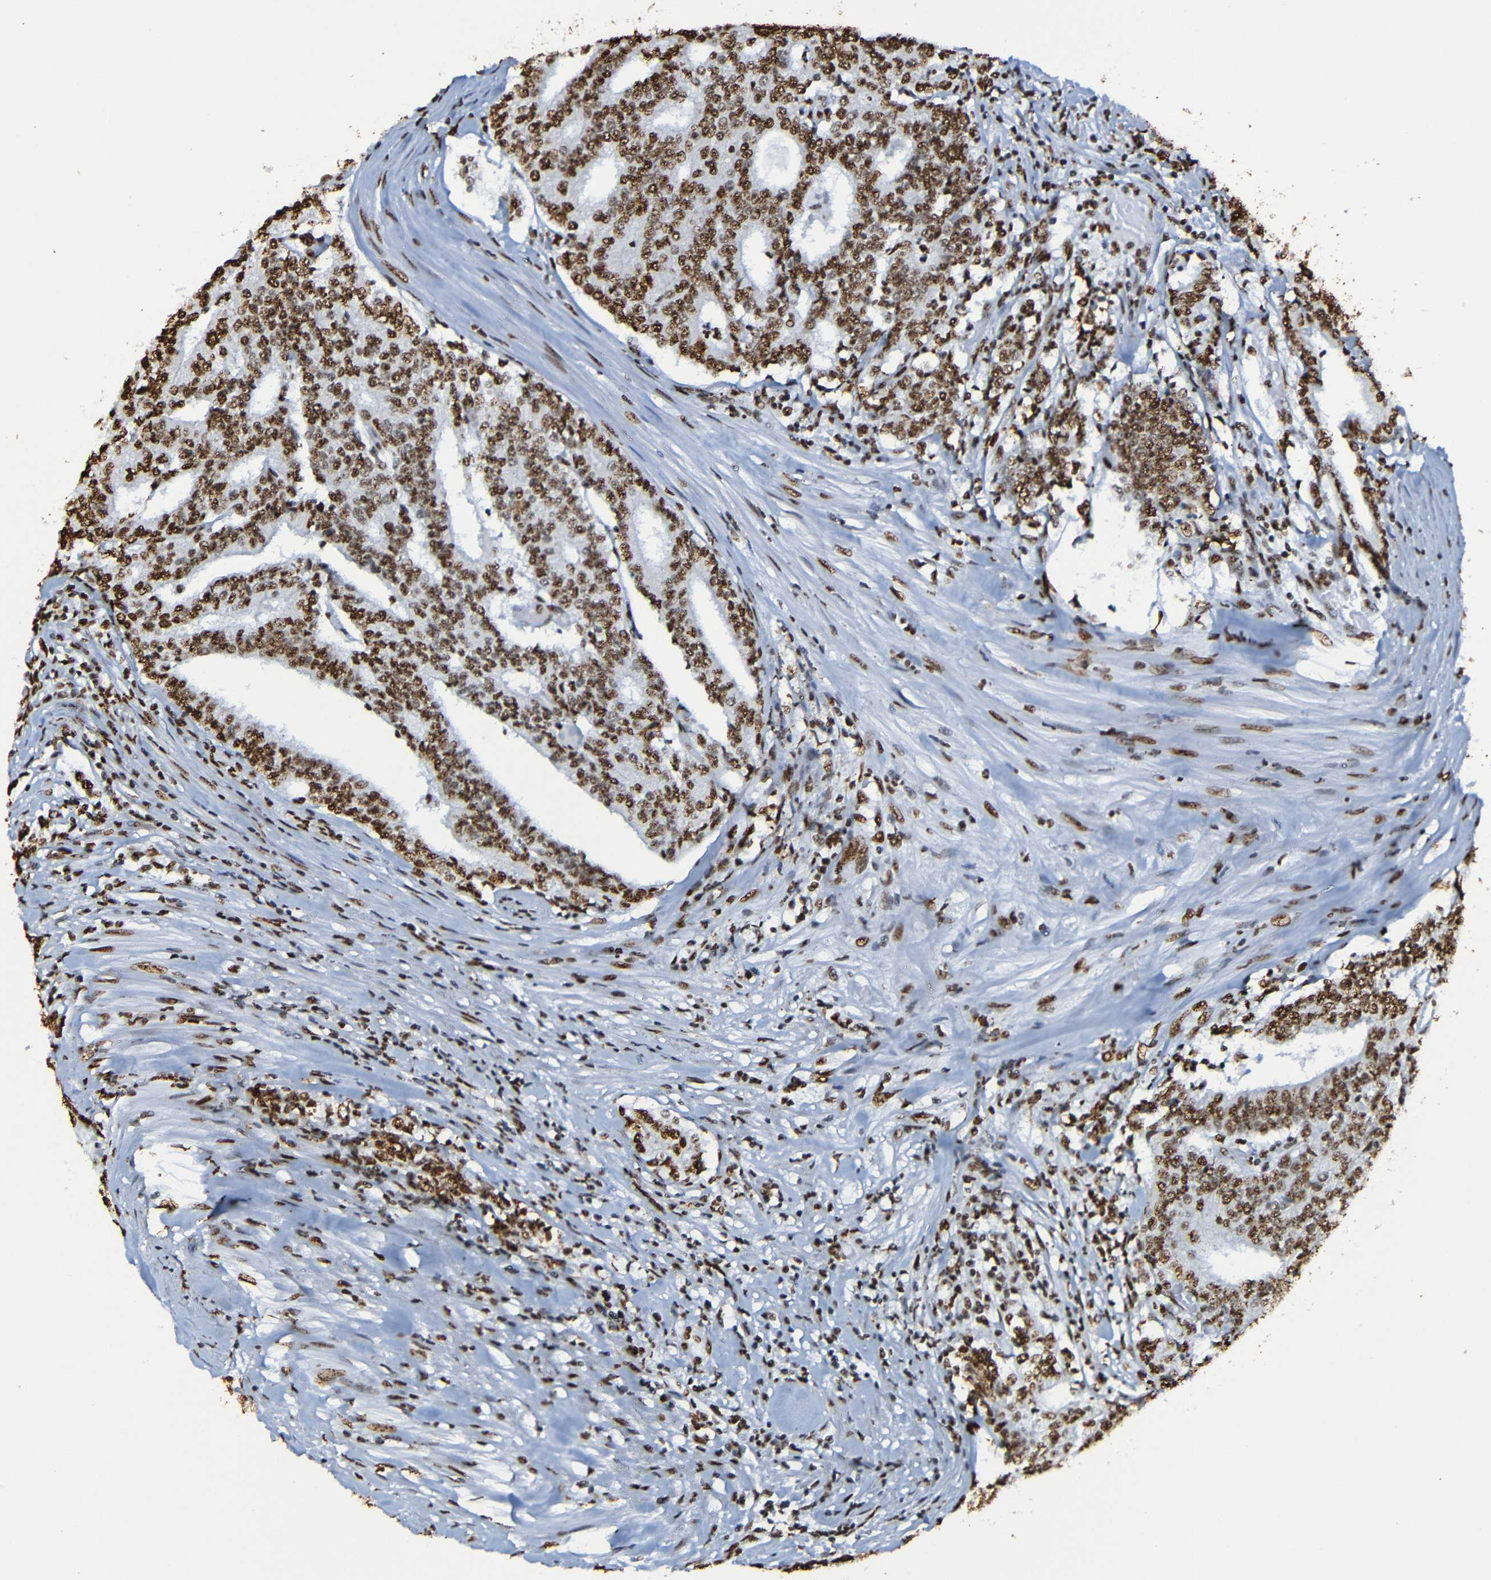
{"staining": {"intensity": "strong", "quantity": ">75%", "location": "nuclear"}, "tissue": "prostate cancer", "cell_type": "Tumor cells", "image_type": "cancer", "snomed": [{"axis": "morphology", "description": "Normal tissue, NOS"}, {"axis": "morphology", "description": "Adenocarcinoma, High grade"}, {"axis": "topography", "description": "Prostate"}, {"axis": "topography", "description": "Seminal veicle"}], "caption": "Protein staining by immunohistochemistry (IHC) shows strong nuclear positivity in approximately >75% of tumor cells in prostate adenocarcinoma (high-grade).", "gene": "SRSF3", "patient": {"sex": "male", "age": 55}}